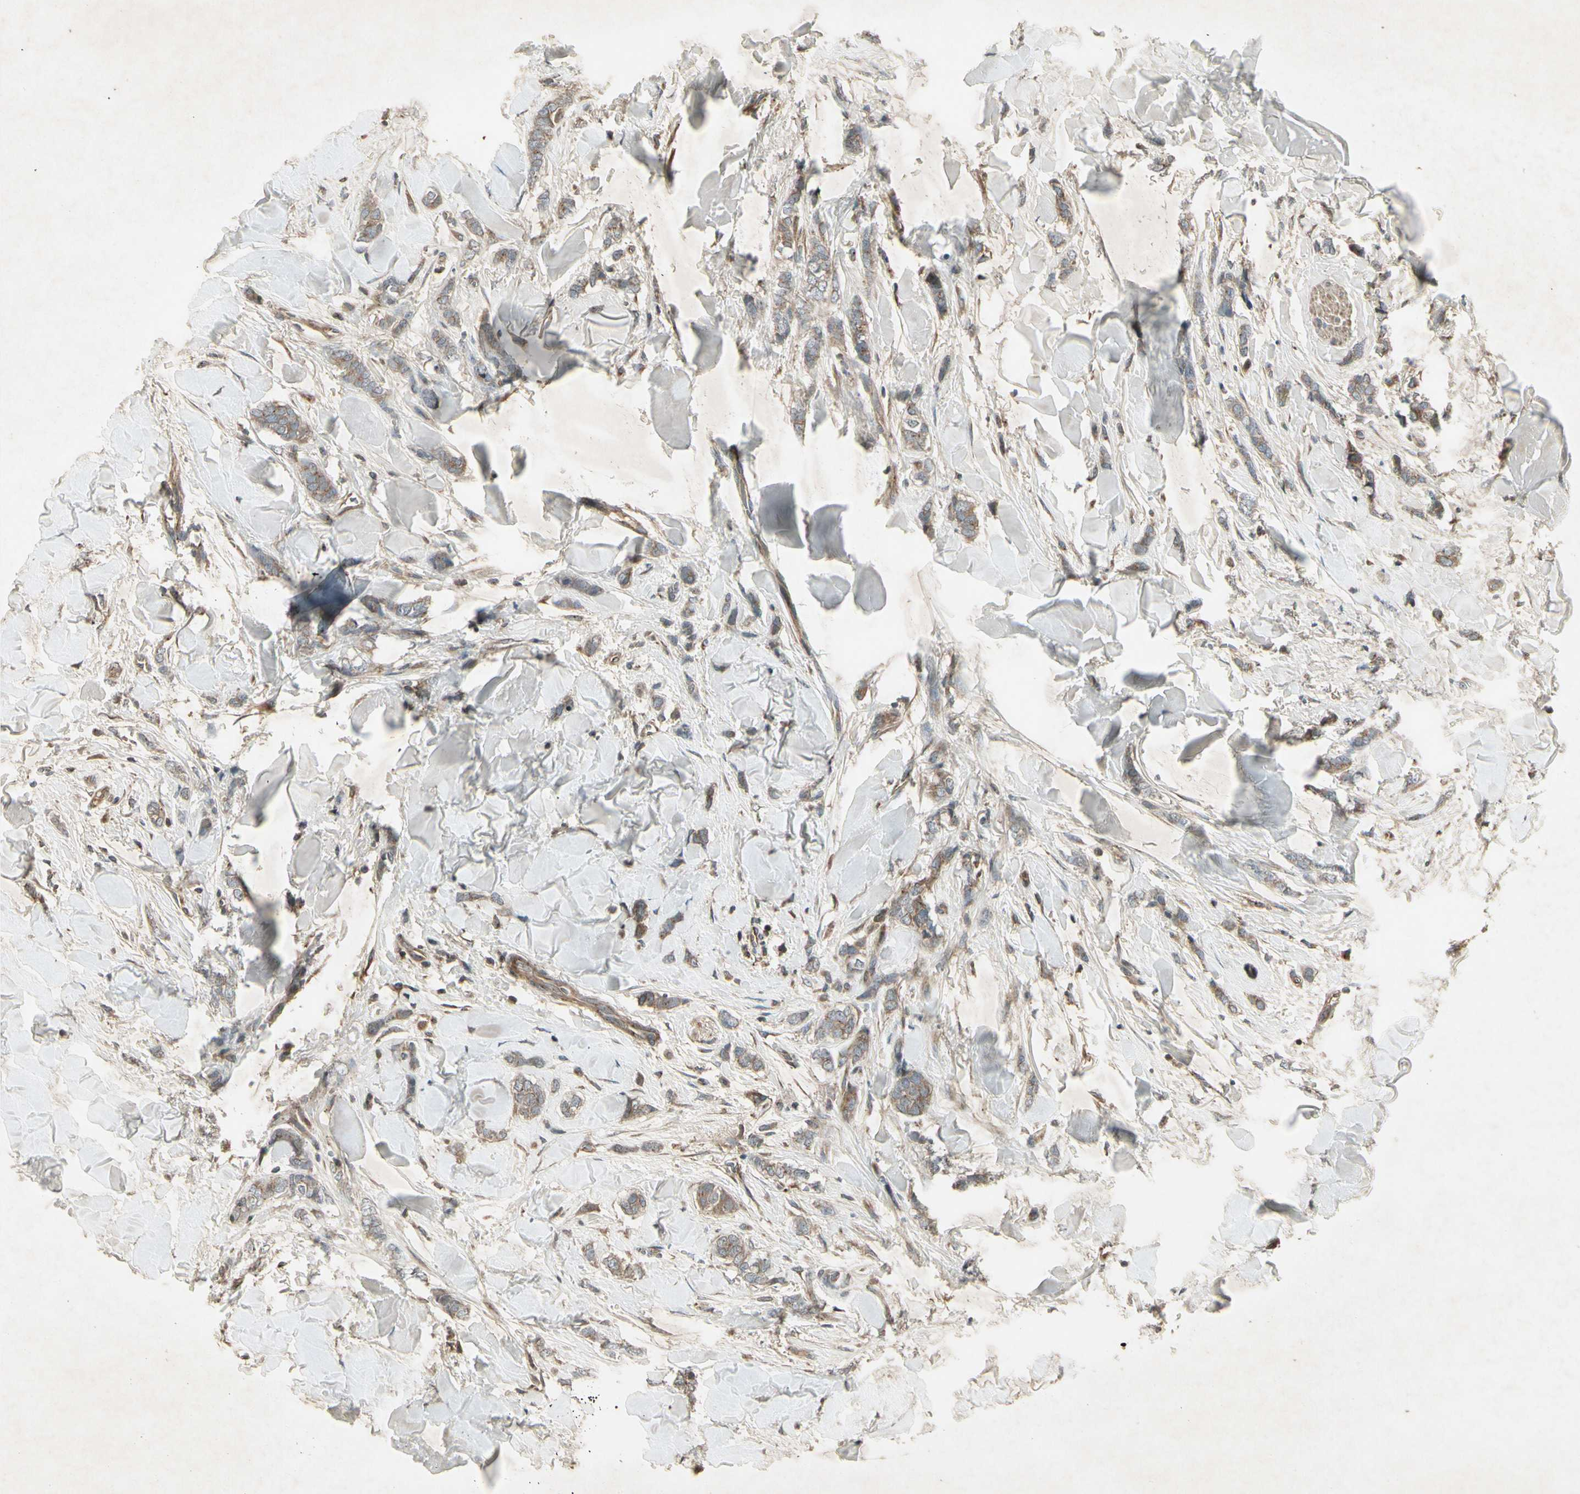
{"staining": {"intensity": "weak", "quantity": ">75%", "location": "cytoplasmic/membranous"}, "tissue": "breast cancer", "cell_type": "Tumor cells", "image_type": "cancer", "snomed": [{"axis": "morphology", "description": "Lobular carcinoma"}, {"axis": "topography", "description": "Skin"}, {"axis": "topography", "description": "Breast"}], "caption": "Tumor cells exhibit low levels of weak cytoplasmic/membranous staining in approximately >75% of cells in lobular carcinoma (breast).", "gene": "TEK", "patient": {"sex": "female", "age": 46}}